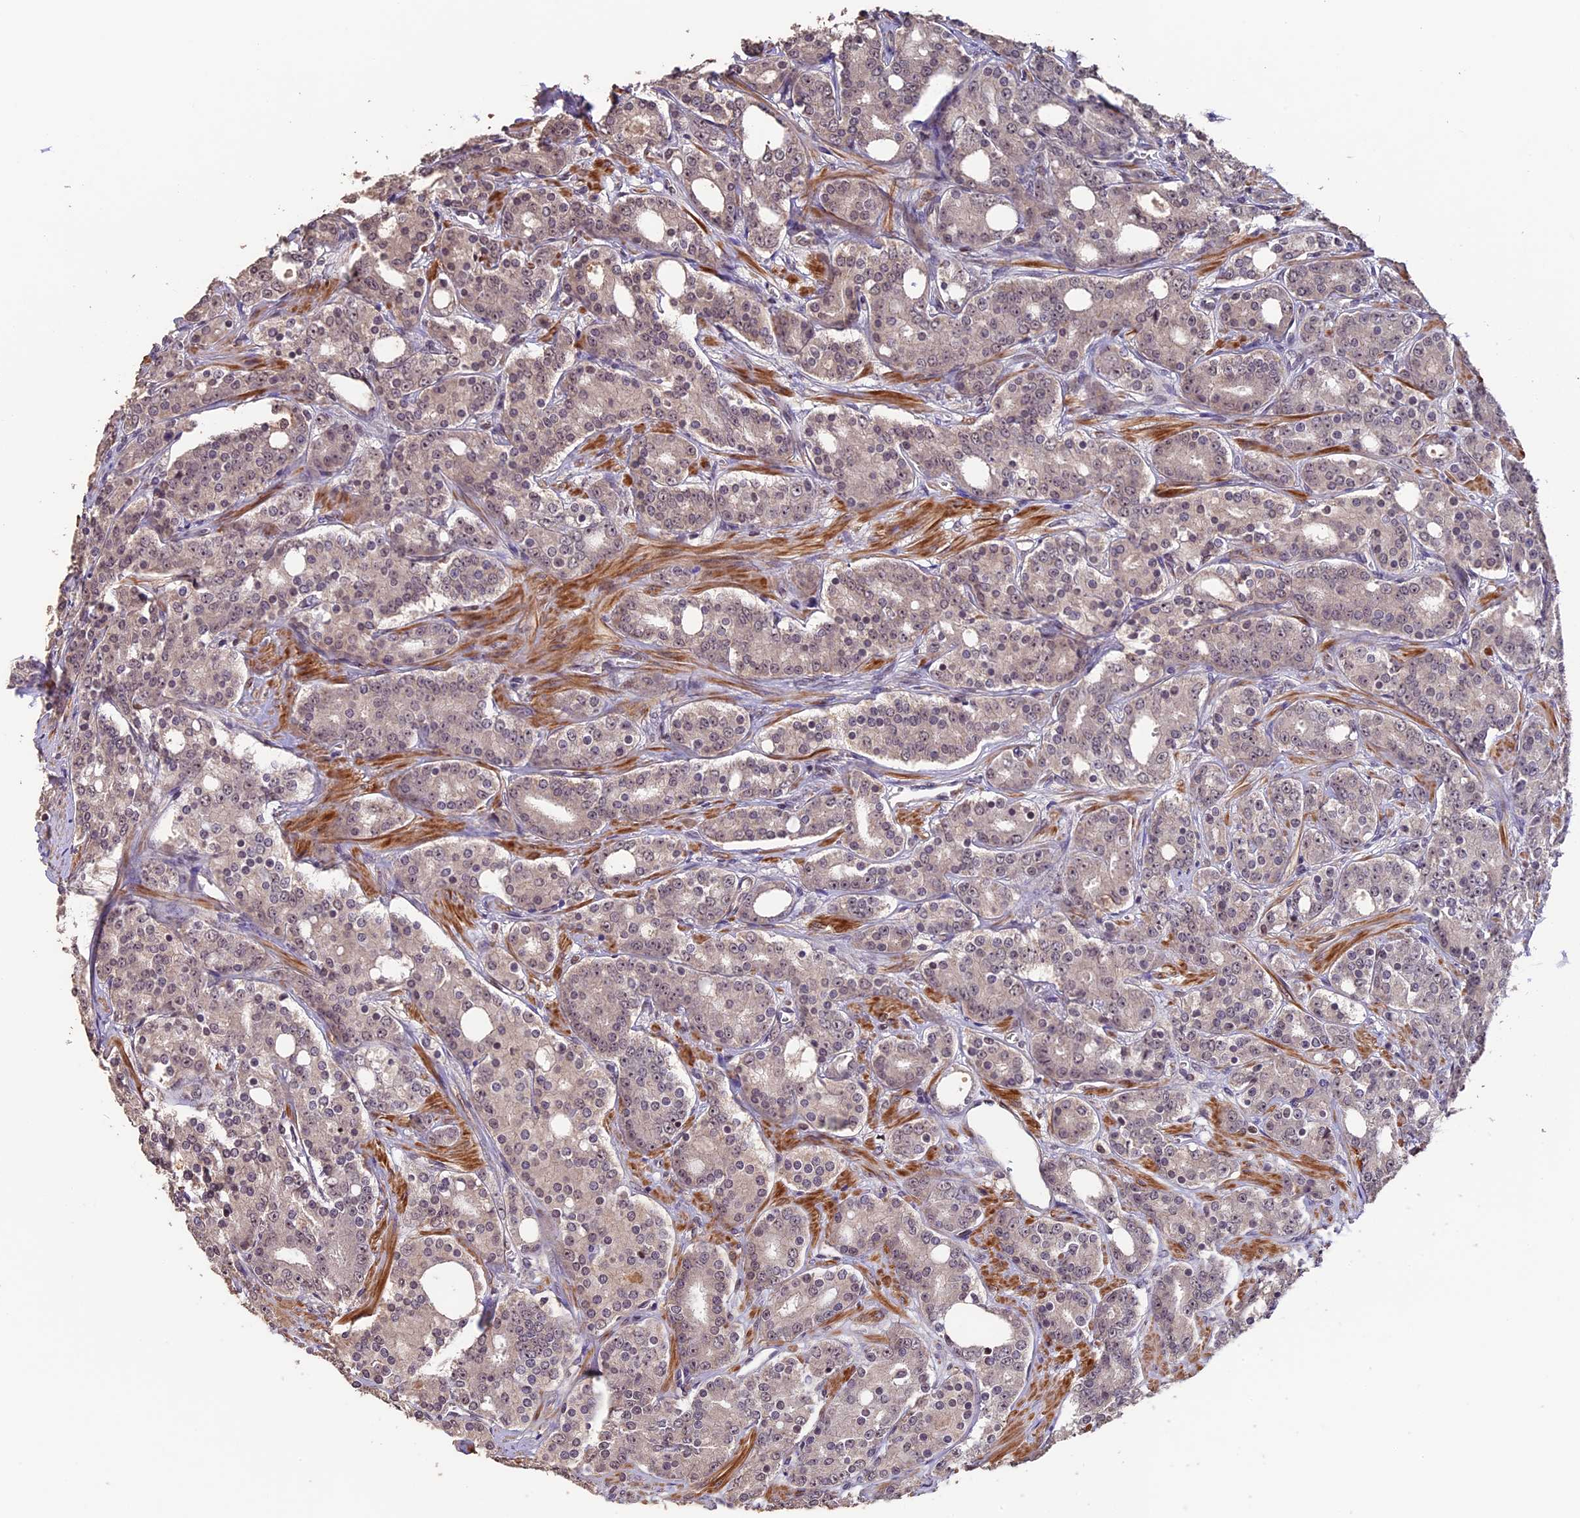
{"staining": {"intensity": "weak", "quantity": "<25%", "location": "cytoplasmic/membranous"}, "tissue": "prostate cancer", "cell_type": "Tumor cells", "image_type": "cancer", "snomed": [{"axis": "morphology", "description": "Adenocarcinoma, High grade"}, {"axis": "topography", "description": "Prostate"}], "caption": "High magnification brightfield microscopy of prostate high-grade adenocarcinoma stained with DAB (3,3'-diaminobenzidine) (brown) and counterstained with hematoxylin (blue): tumor cells show no significant staining.", "gene": "GNB5", "patient": {"sex": "male", "age": 62}}